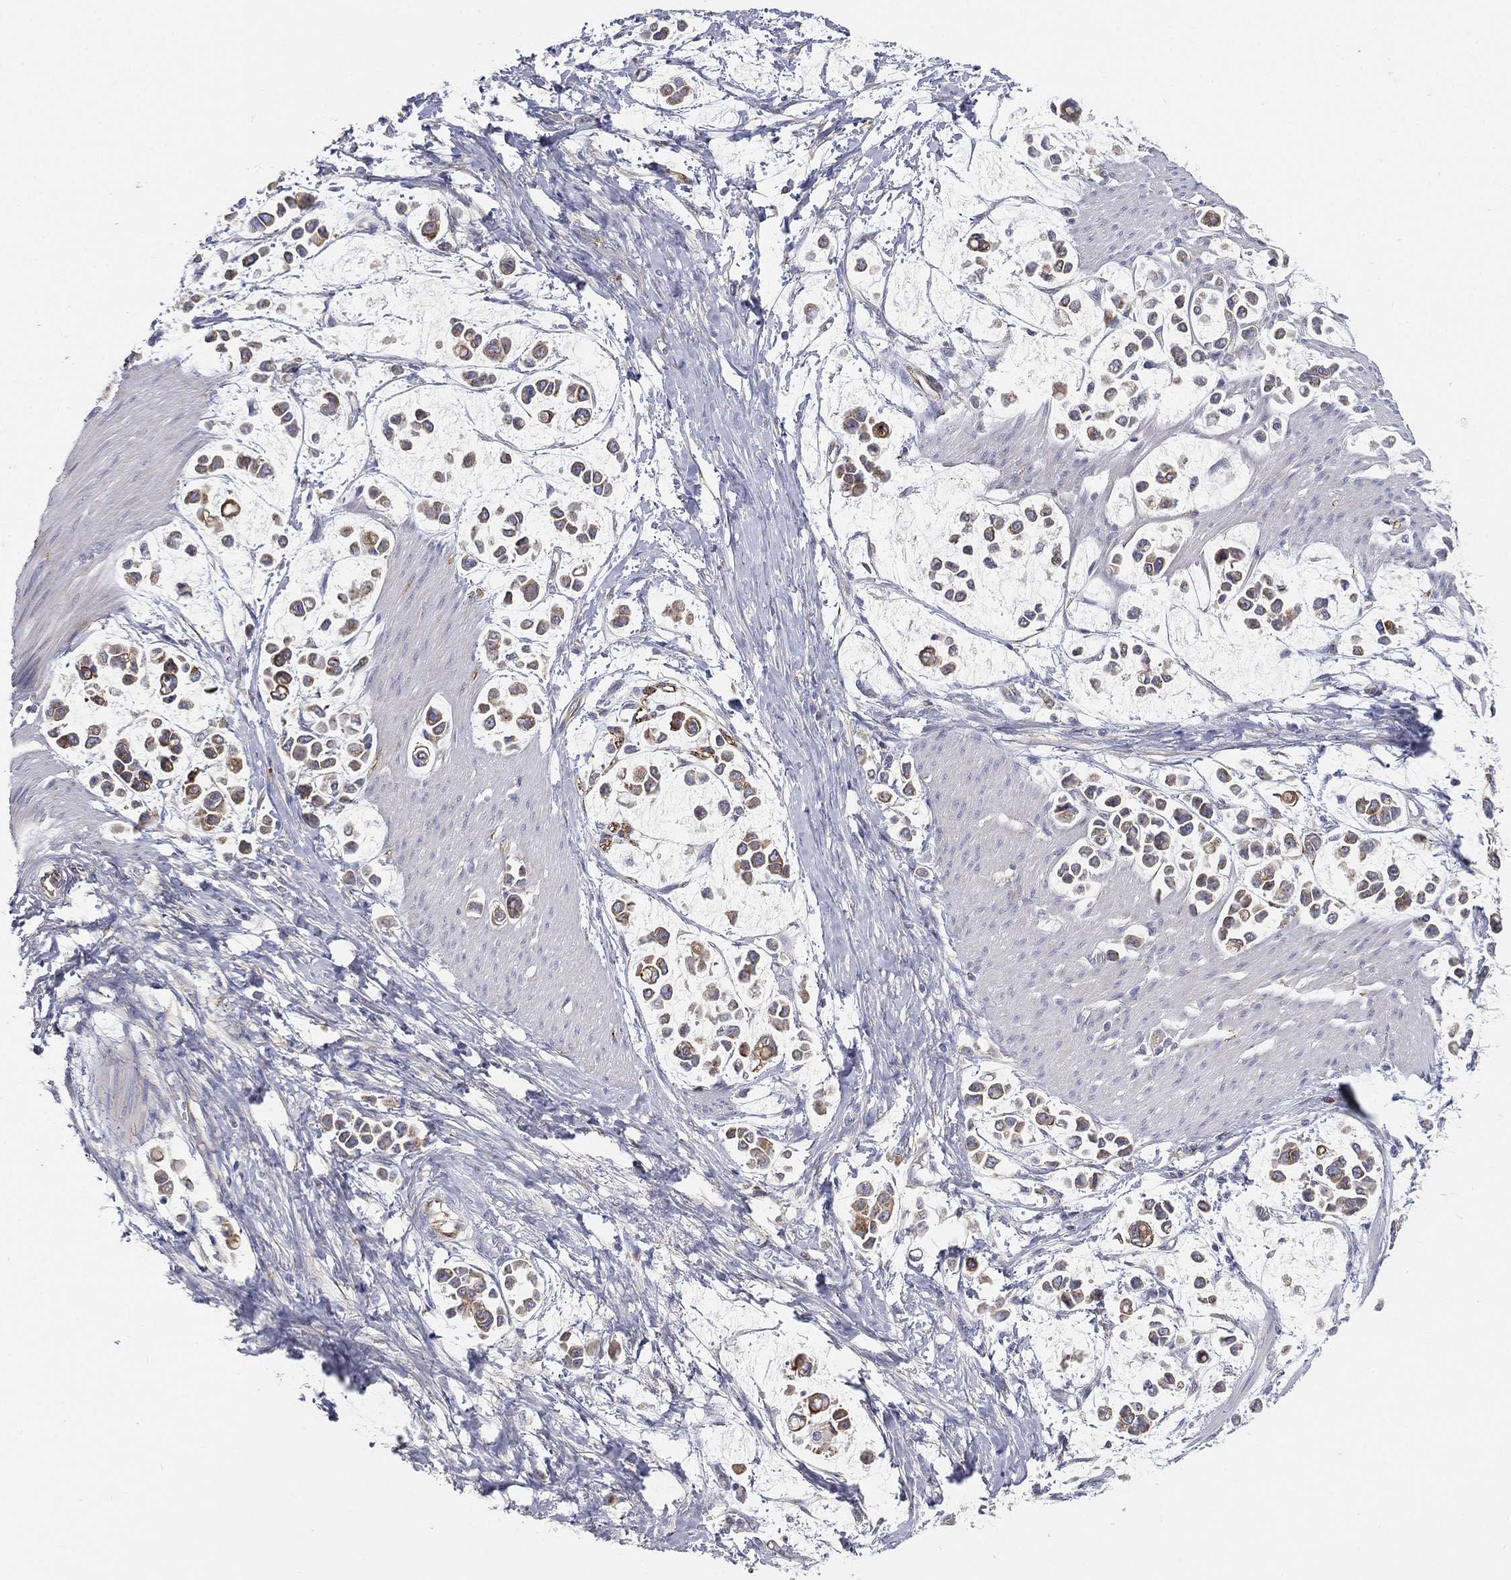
{"staining": {"intensity": "moderate", "quantity": "25%-75%", "location": "cytoplasmic/membranous"}, "tissue": "stomach cancer", "cell_type": "Tumor cells", "image_type": "cancer", "snomed": [{"axis": "morphology", "description": "Adenocarcinoma, NOS"}, {"axis": "topography", "description": "Stomach"}], "caption": "Protein staining demonstrates moderate cytoplasmic/membranous staining in about 25%-75% of tumor cells in stomach adenocarcinoma. The protein is stained brown, and the nuclei are stained in blue (DAB (3,3'-diaminobenzidine) IHC with brightfield microscopy, high magnification).", "gene": "TMEM25", "patient": {"sex": "male", "age": 82}}